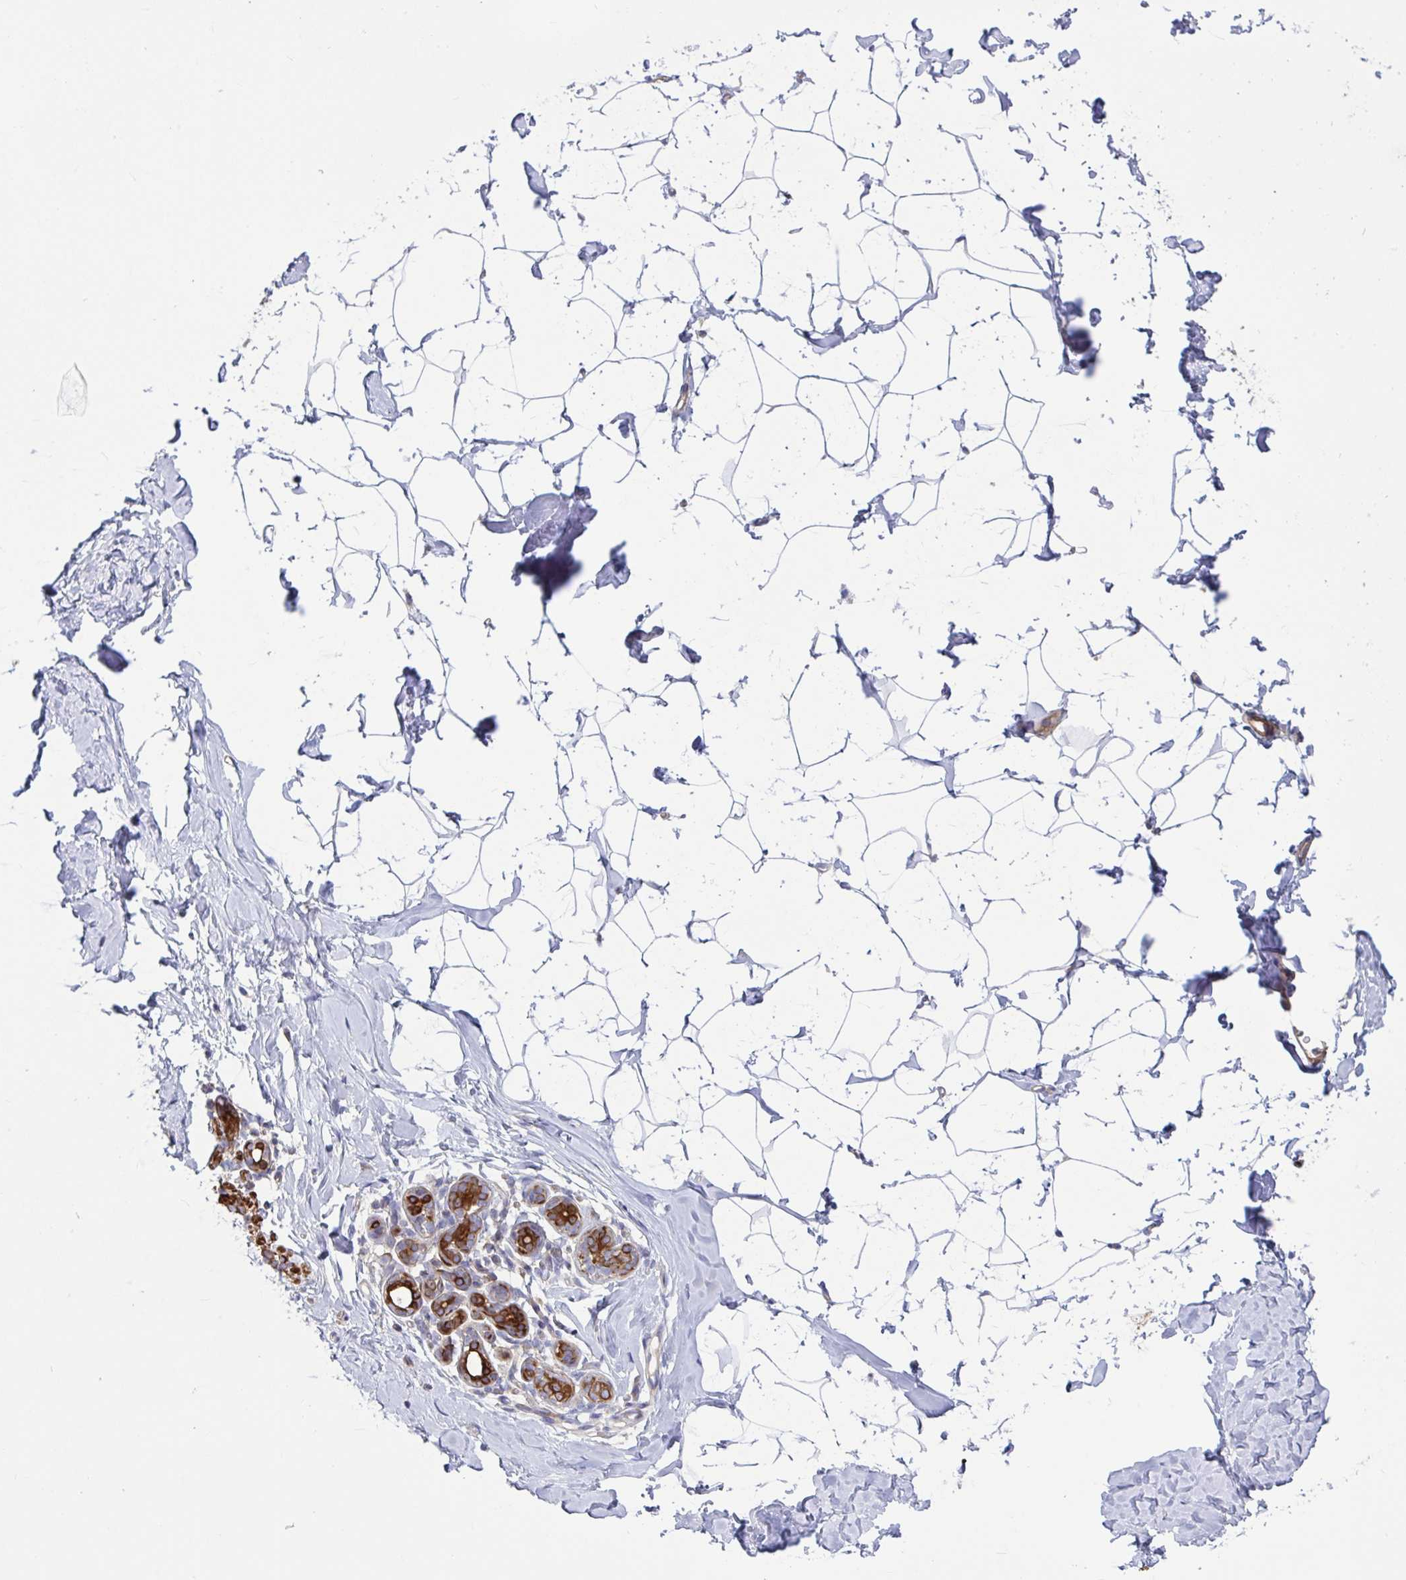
{"staining": {"intensity": "negative", "quantity": "none", "location": "none"}, "tissue": "breast", "cell_type": "Adipocytes", "image_type": "normal", "snomed": [{"axis": "morphology", "description": "Normal tissue, NOS"}, {"axis": "topography", "description": "Breast"}], "caption": "Adipocytes show no significant expression in normal breast. The staining is performed using DAB (3,3'-diaminobenzidine) brown chromogen with nuclei counter-stained in using hematoxylin.", "gene": "TANK", "patient": {"sex": "female", "age": 32}}